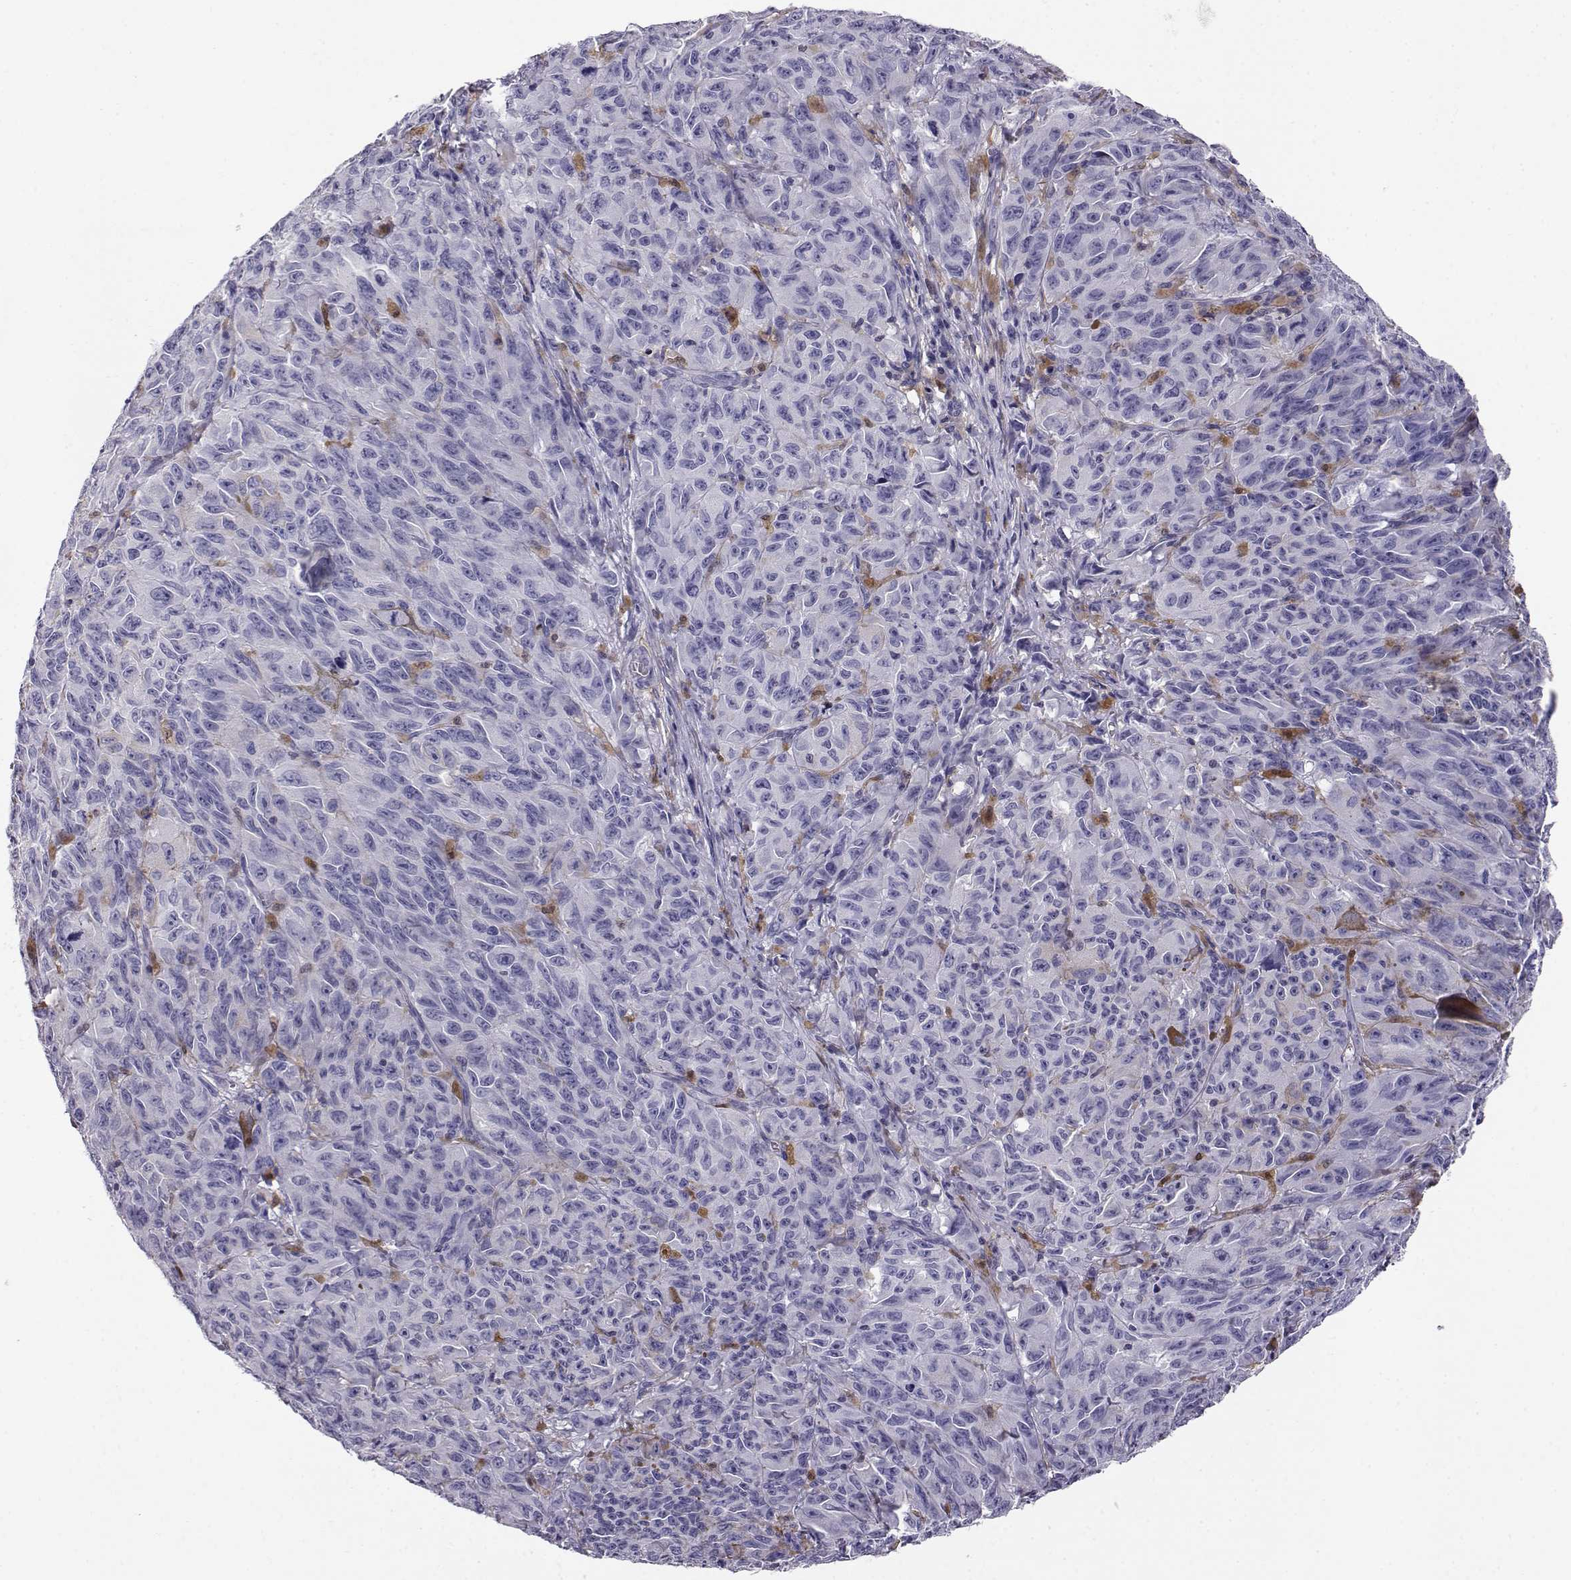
{"staining": {"intensity": "negative", "quantity": "none", "location": "none"}, "tissue": "melanoma", "cell_type": "Tumor cells", "image_type": "cancer", "snomed": [{"axis": "morphology", "description": "Malignant melanoma, NOS"}, {"axis": "topography", "description": "Vulva, labia, clitoris and Bartholin´s gland, NO"}], "caption": "High power microscopy photomicrograph of an IHC histopathology image of malignant melanoma, revealing no significant expression in tumor cells.", "gene": "AKR1B1", "patient": {"sex": "female", "age": 75}}